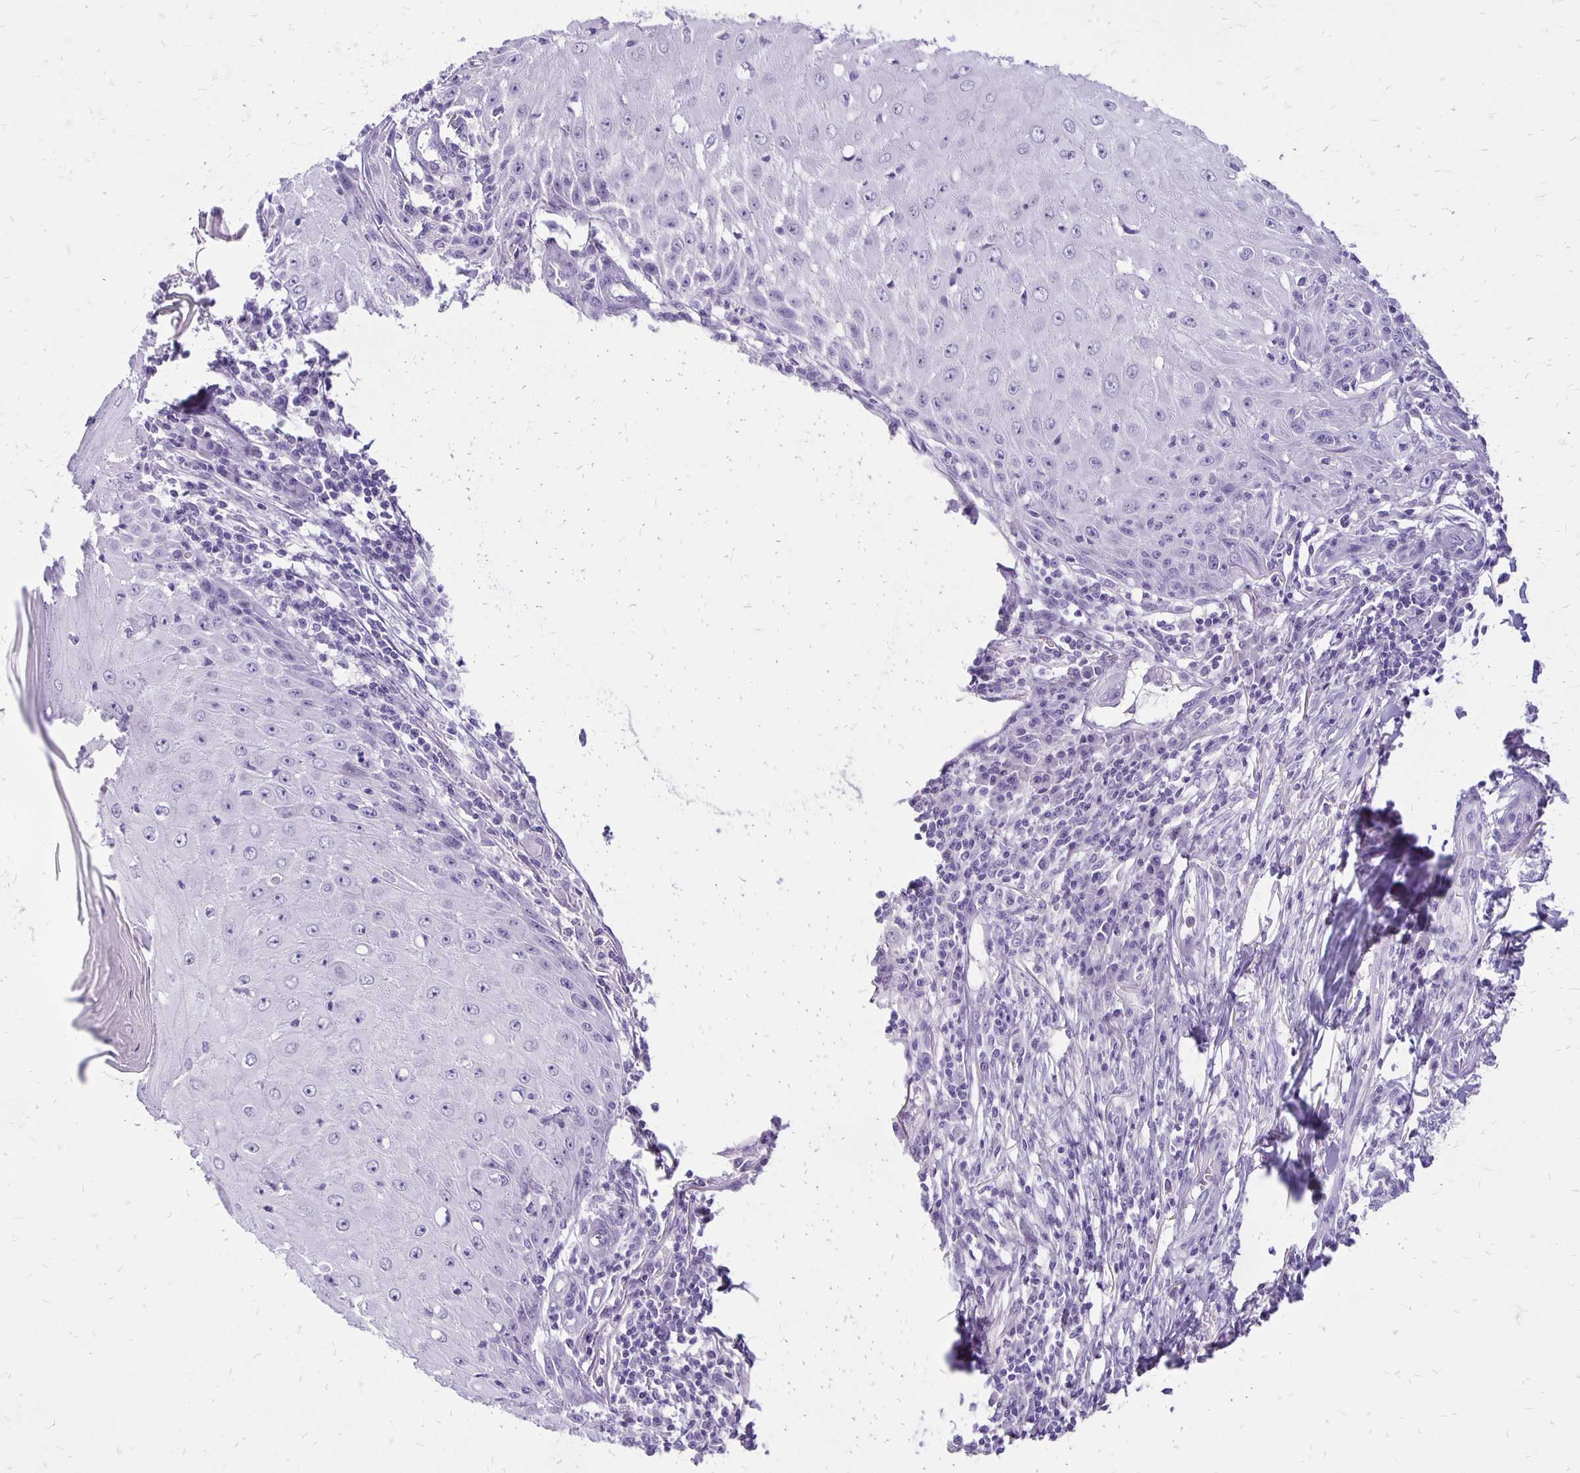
{"staining": {"intensity": "negative", "quantity": "none", "location": "none"}, "tissue": "skin cancer", "cell_type": "Tumor cells", "image_type": "cancer", "snomed": [{"axis": "morphology", "description": "Squamous cell carcinoma, NOS"}, {"axis": "topography", "description": "Skin"}], "caption": "The photomicrograph exhibits no staining of tumor cells in skin squamous cell carcinoma.", "gene": "ANKRD45", "patient": {"sex": "female", "age": 73}}